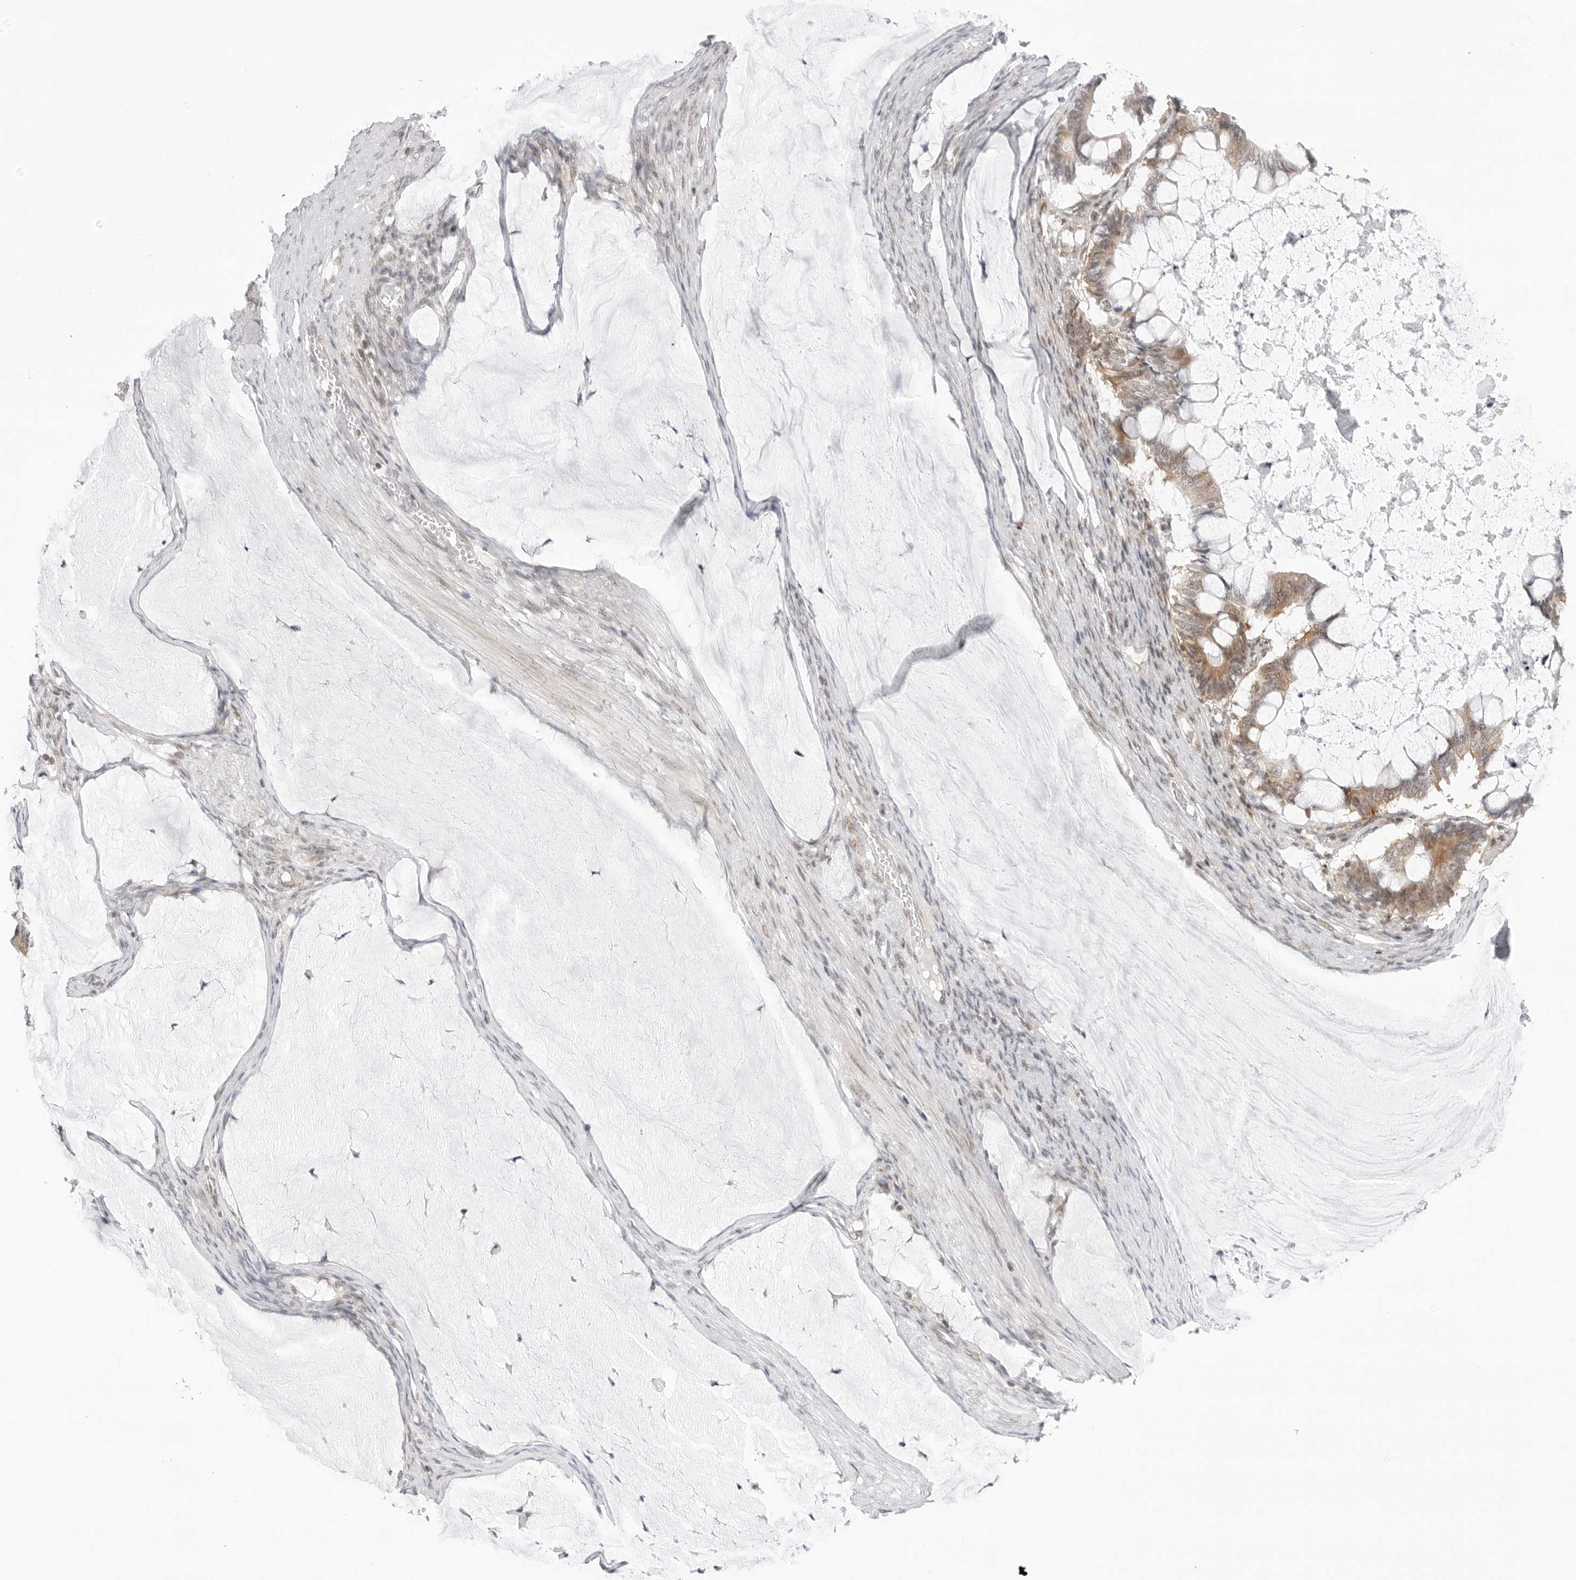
{"staining": {"intensity": "moderate", "quantity": ">75%", "location": "cytoplasmic/membranous"}, "tissue": "ovarian cancer", "cell_type": "Tumor cells", "image_type": "cancer", "snomed": [{"axis": "morphology", "description": "Cystadenocarcinoma, mucinous, NOS"}, {"axis": "topography", "description": "Ovary"}], "caption": "DAB (3,3'-diaminobenzidine) immunohistochemical staining of human ovarian cancer (mucinous cystadenocarcinoma) reveals moderate cytoplasmic/membranous protein expression in approximately >75% of tumor cells.", "gene": "PPP2R5C", "patient": {"sex": "female", "age": 61}}